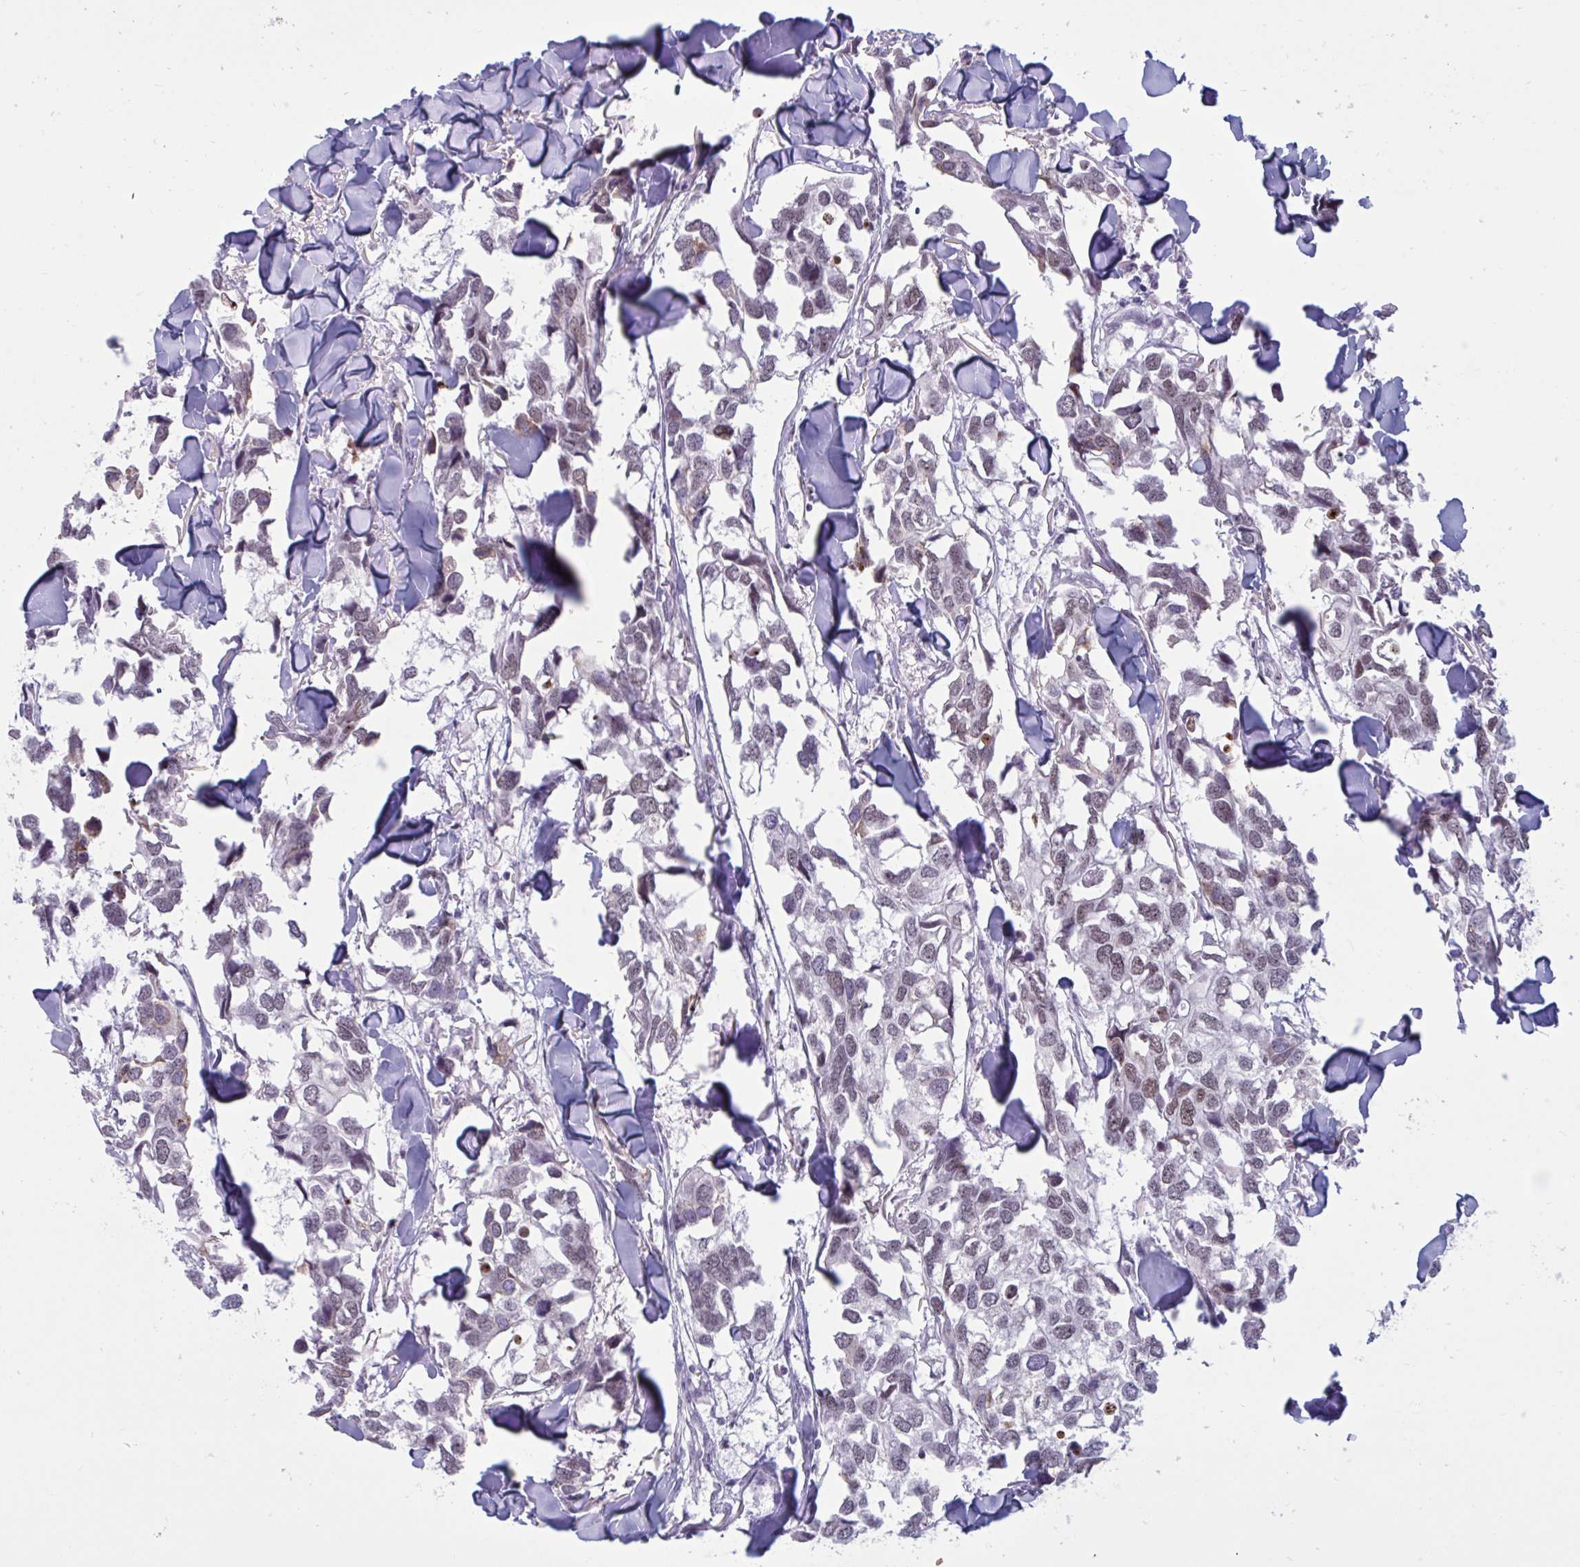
{"staining": {"intensity": "weak", "quantity": ">75%", "location": "nuclear"}, "tissue": "breast cancer", "cell_type": "Tumor cells", "image_type": "cancer", "snomed": [{"axis": "morphology", "description": "Duct carcinoma"}, {"axis": "topography", "description": "Breast"}], "caption": "A low amount of weak nuclear positivity is present in about >75% of tumor cells in breast intraductal carcinoma tissue. Immunohistochemistry stains the protein in brown and the nuclei are stained blue.", "gene": "TGM6", "patient": {"sex": "female", "age": 83}}